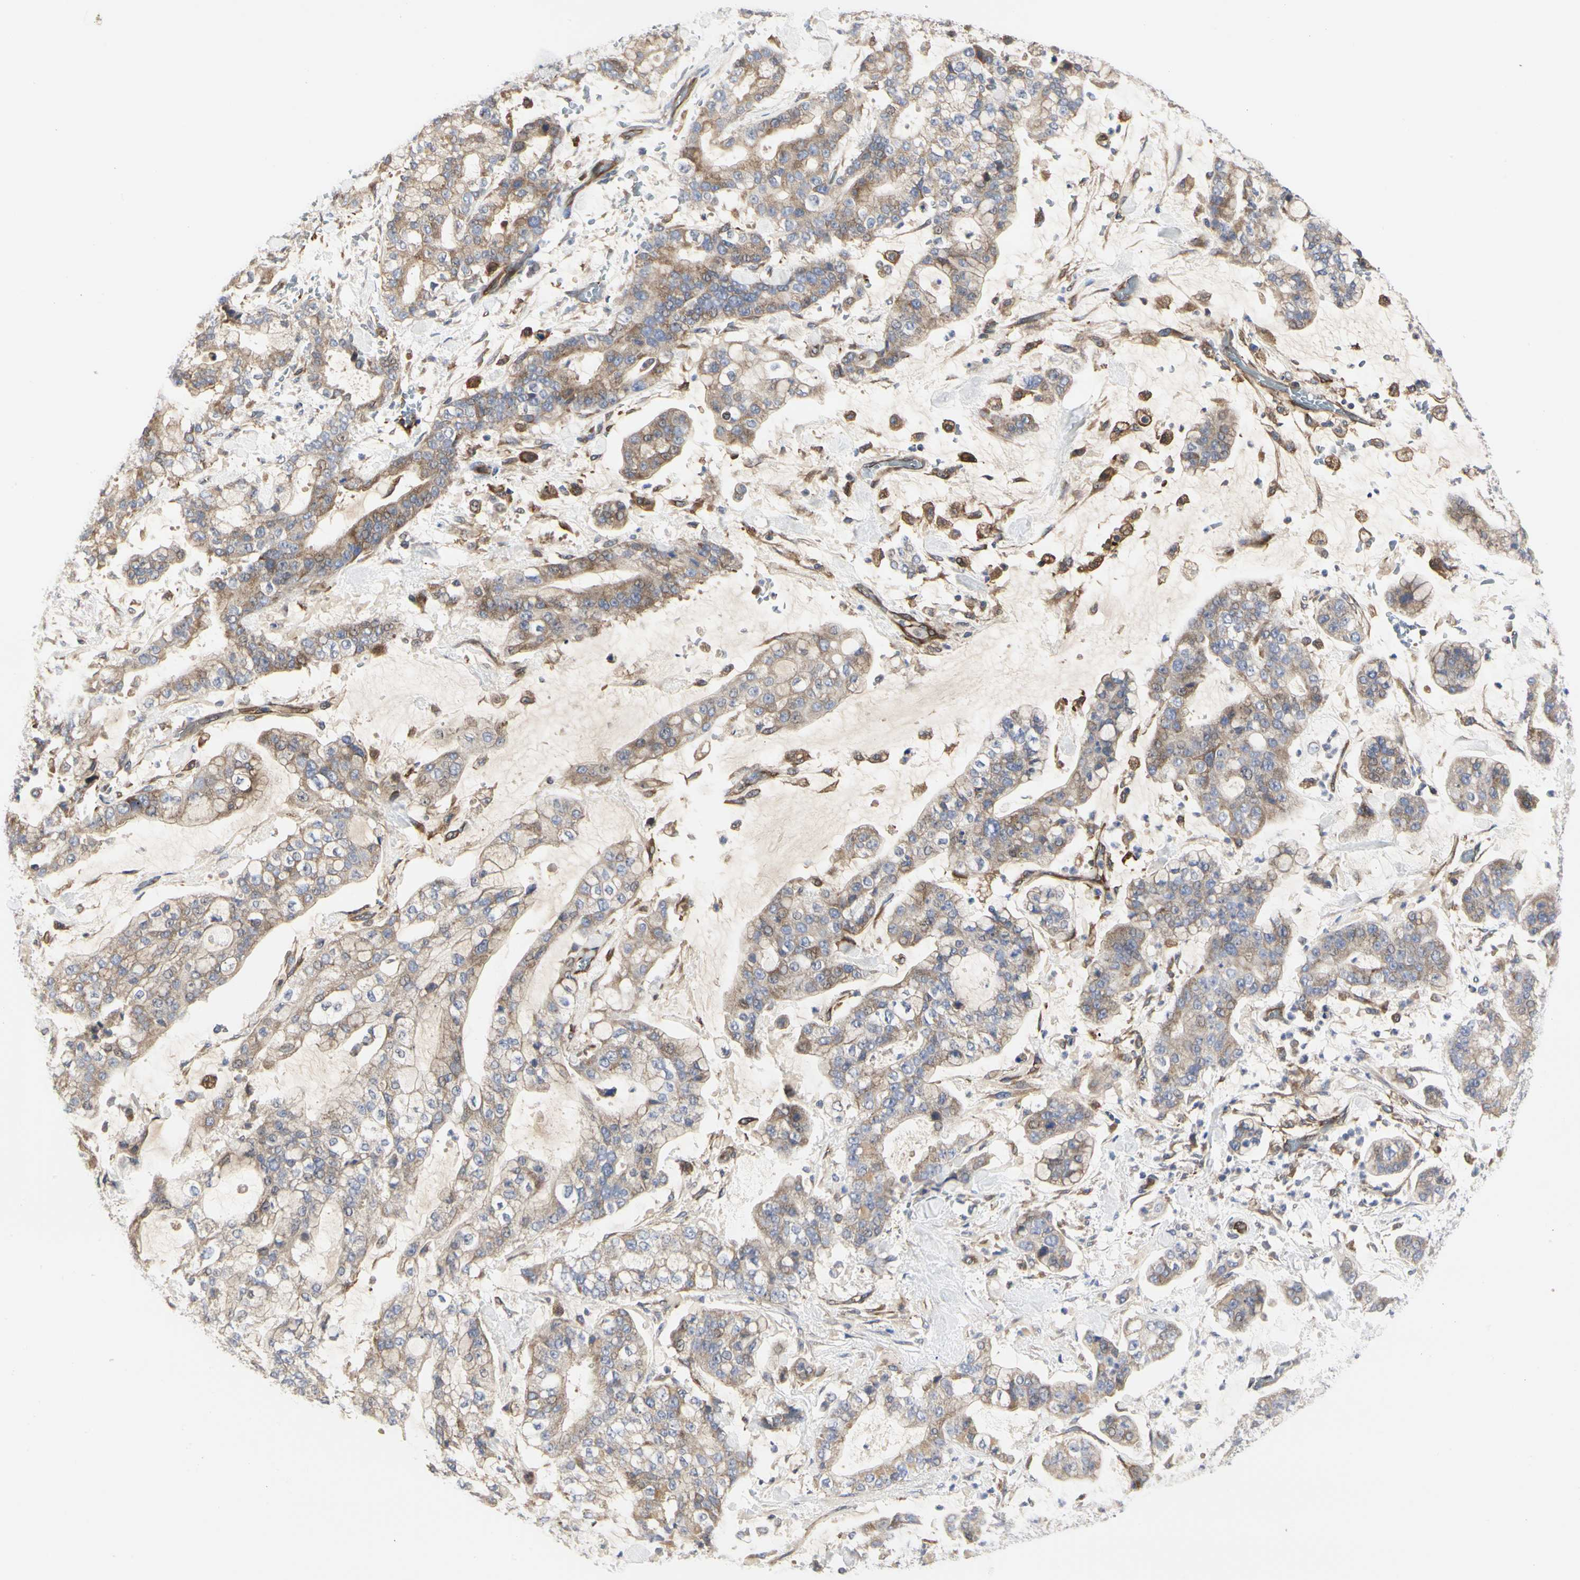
{"staining": {"intensity": "moderate", "quantity": ">75%", "location": "cytoplasmic/membranous"}, "tissue": "stomach cancer", "cell_type": "Tumor cells", "image_type": "cancer", "snomed": [{"axis": "morphology", "description": "Normal tissue, NOS"}, {"axis": "morphology", "description": "Adenocarcinoma, NOS"}, {"axis": "topography", "description": "Stomach, upper"}, {"axis": "topography", "description": "Stomach"}], "caption": "A brown stain shows moderate cytoplasmic/membranous expression of a protein in human stomach cancer tumor cells. (IHC, brightfield microscopy, high magnification).", "gene": "C3orf52", "patient": {"sex": "male", "age": 76}}